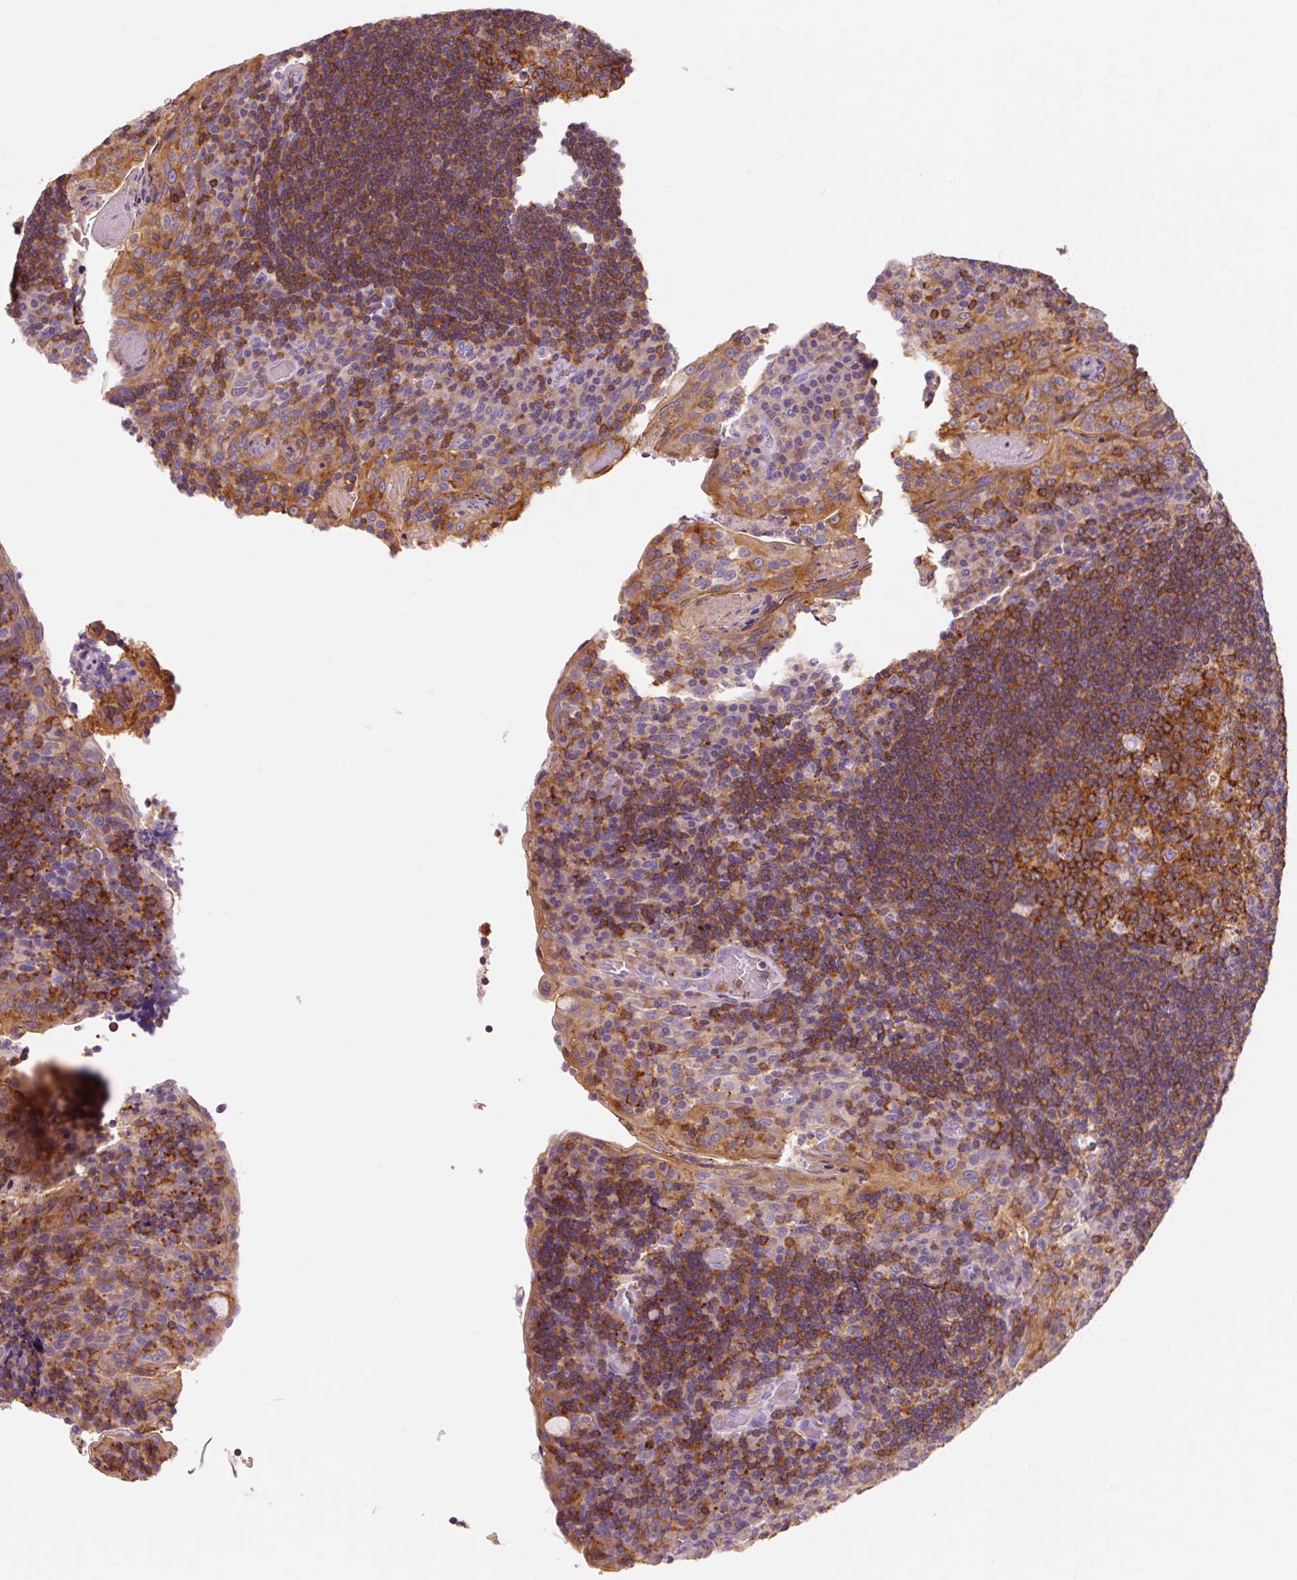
{"staining": {"intensity": "strong", "quantity": ">75%", "location": "cytoplasmic/membranous"}, "tissue": "tonsil", "cell_type": "Germinal center cells", "image_type": "normal", "snomed": [{"axis": "morphology", "description": "Normal tissue, NOS"}, {"axis": "topography", "description": "Tonsil"}], "caption": "A photomicrograph of human tonsil stained for a protein exhibits strong cytoplasmic/membranous brown staining in germinal center cells. The protein is shown in brown color, while the nuclei are stained blue.", "gene": "OR8K1", "patient": {"sex": "male", "age": 17}}